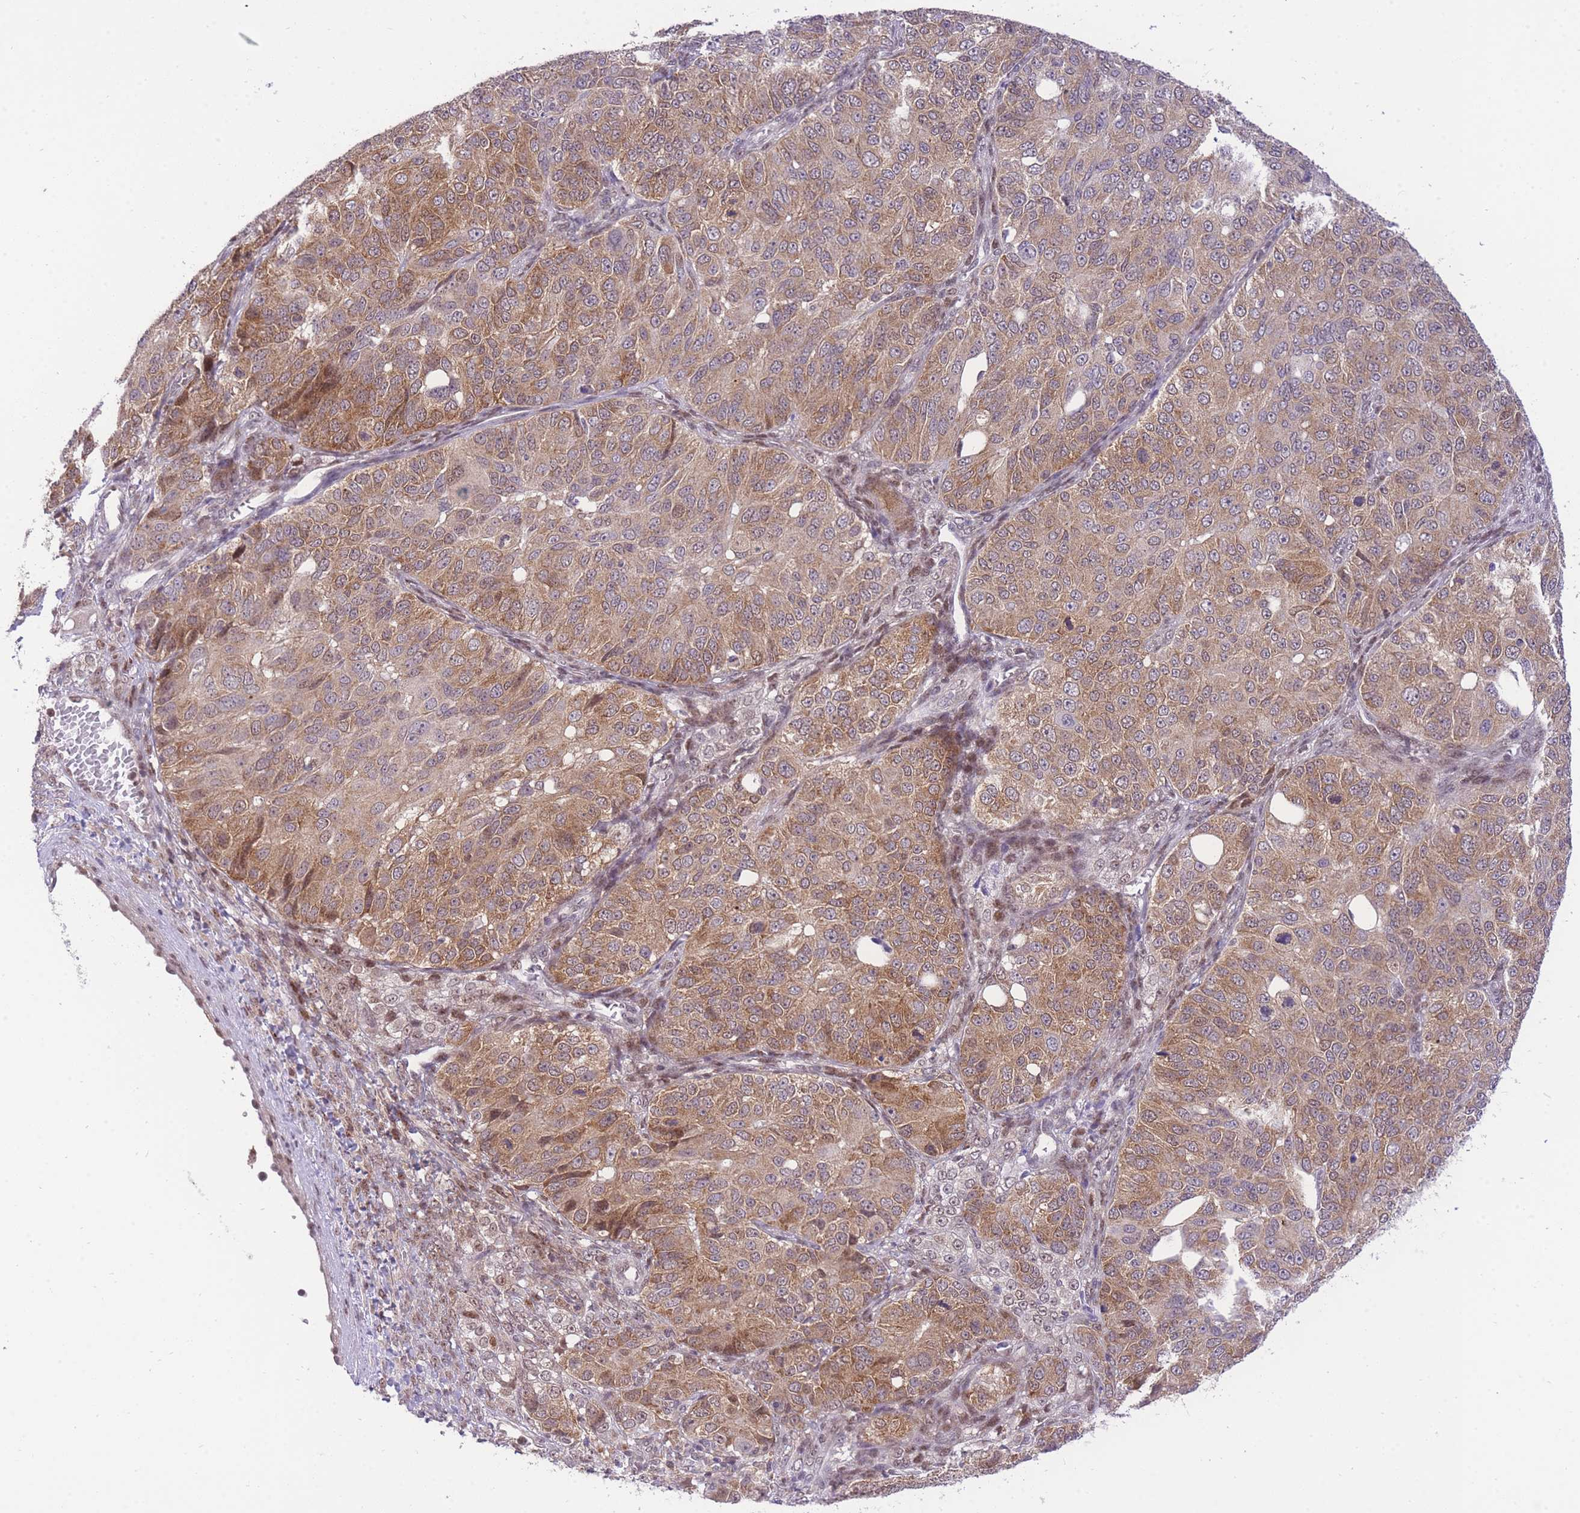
{"staining": {"intensity": "moderate", "quantity": ">75%", "location": "nuclear"}, "tissue": "ovarian cancer", "cell_type": "Tumor cells", "image_type": "cancer", "snomed": [{"axis": "morphology", "description": "Carcinoma, endometroid"}, {"axis": "topography", "description": "Ovary"}], "caption": "Immunohistochemistry of endometroid carcinoma (ovarian) reveals medium levels of moderate nuclear expression in about >75% of tumor cells. (IHC, brightfield microscopy, high magnification).", "gene": "STK39", "patient": {"sex": "female", "age": 51}}